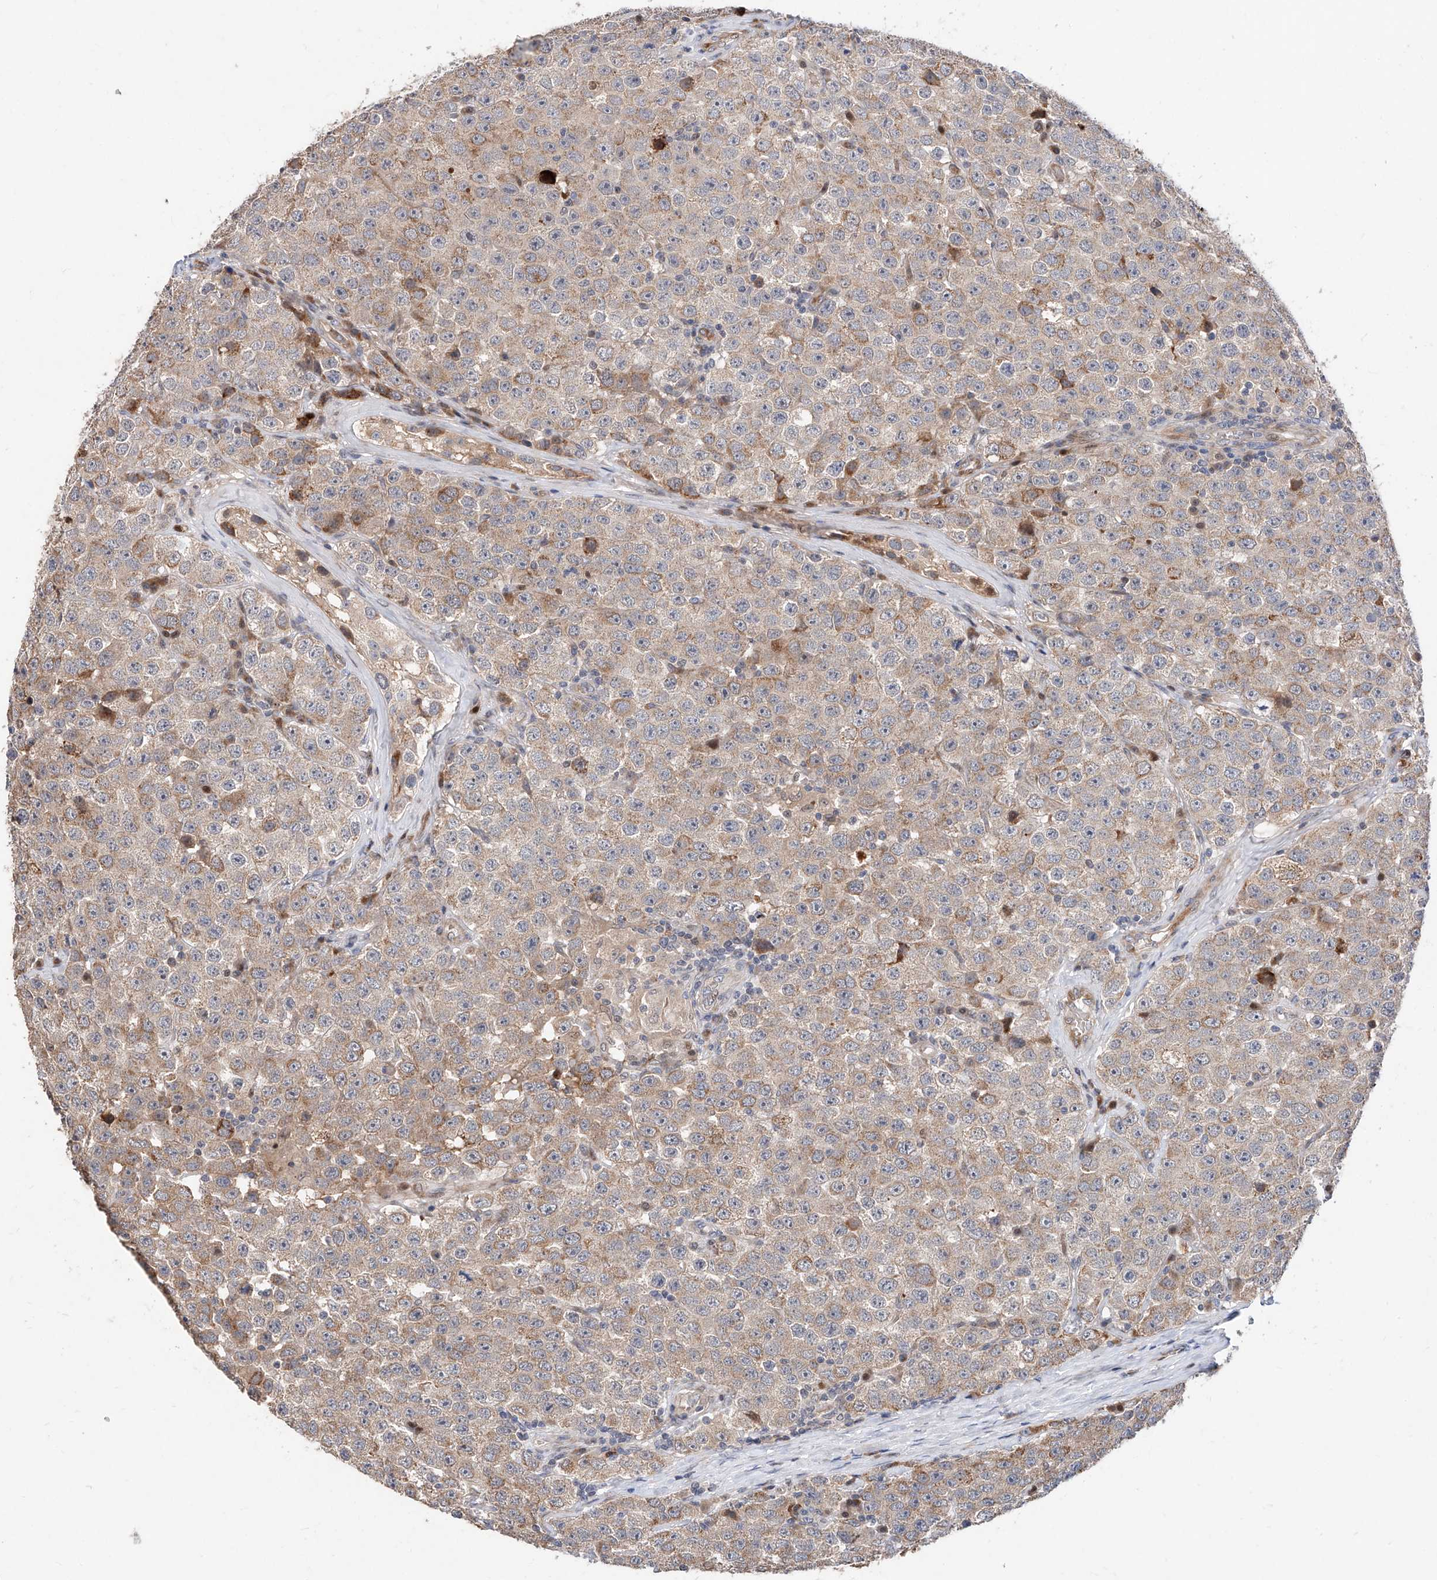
{"staining": {"intensity": "weak", "quantity": ">75%", "location": "cytoplasmic/membranous"}, "tissue": "testis cancer", "cell_type": "Tumor cells", "image_type": "cancer", "snomed": [{"axis": "morphology", "description": "Seminoma, NOS"}, {"axis": "topography", "description": "Testis"}], "caption": "Immunohistochemistry (IHC) (DAB) staining of human testis cancer exhibits weak cytoplasmic/membranous protein positivity in approximately >75% of tumor cells.", "gene": "FUCA2", "patient": {"sex": "male", "age": 28}}